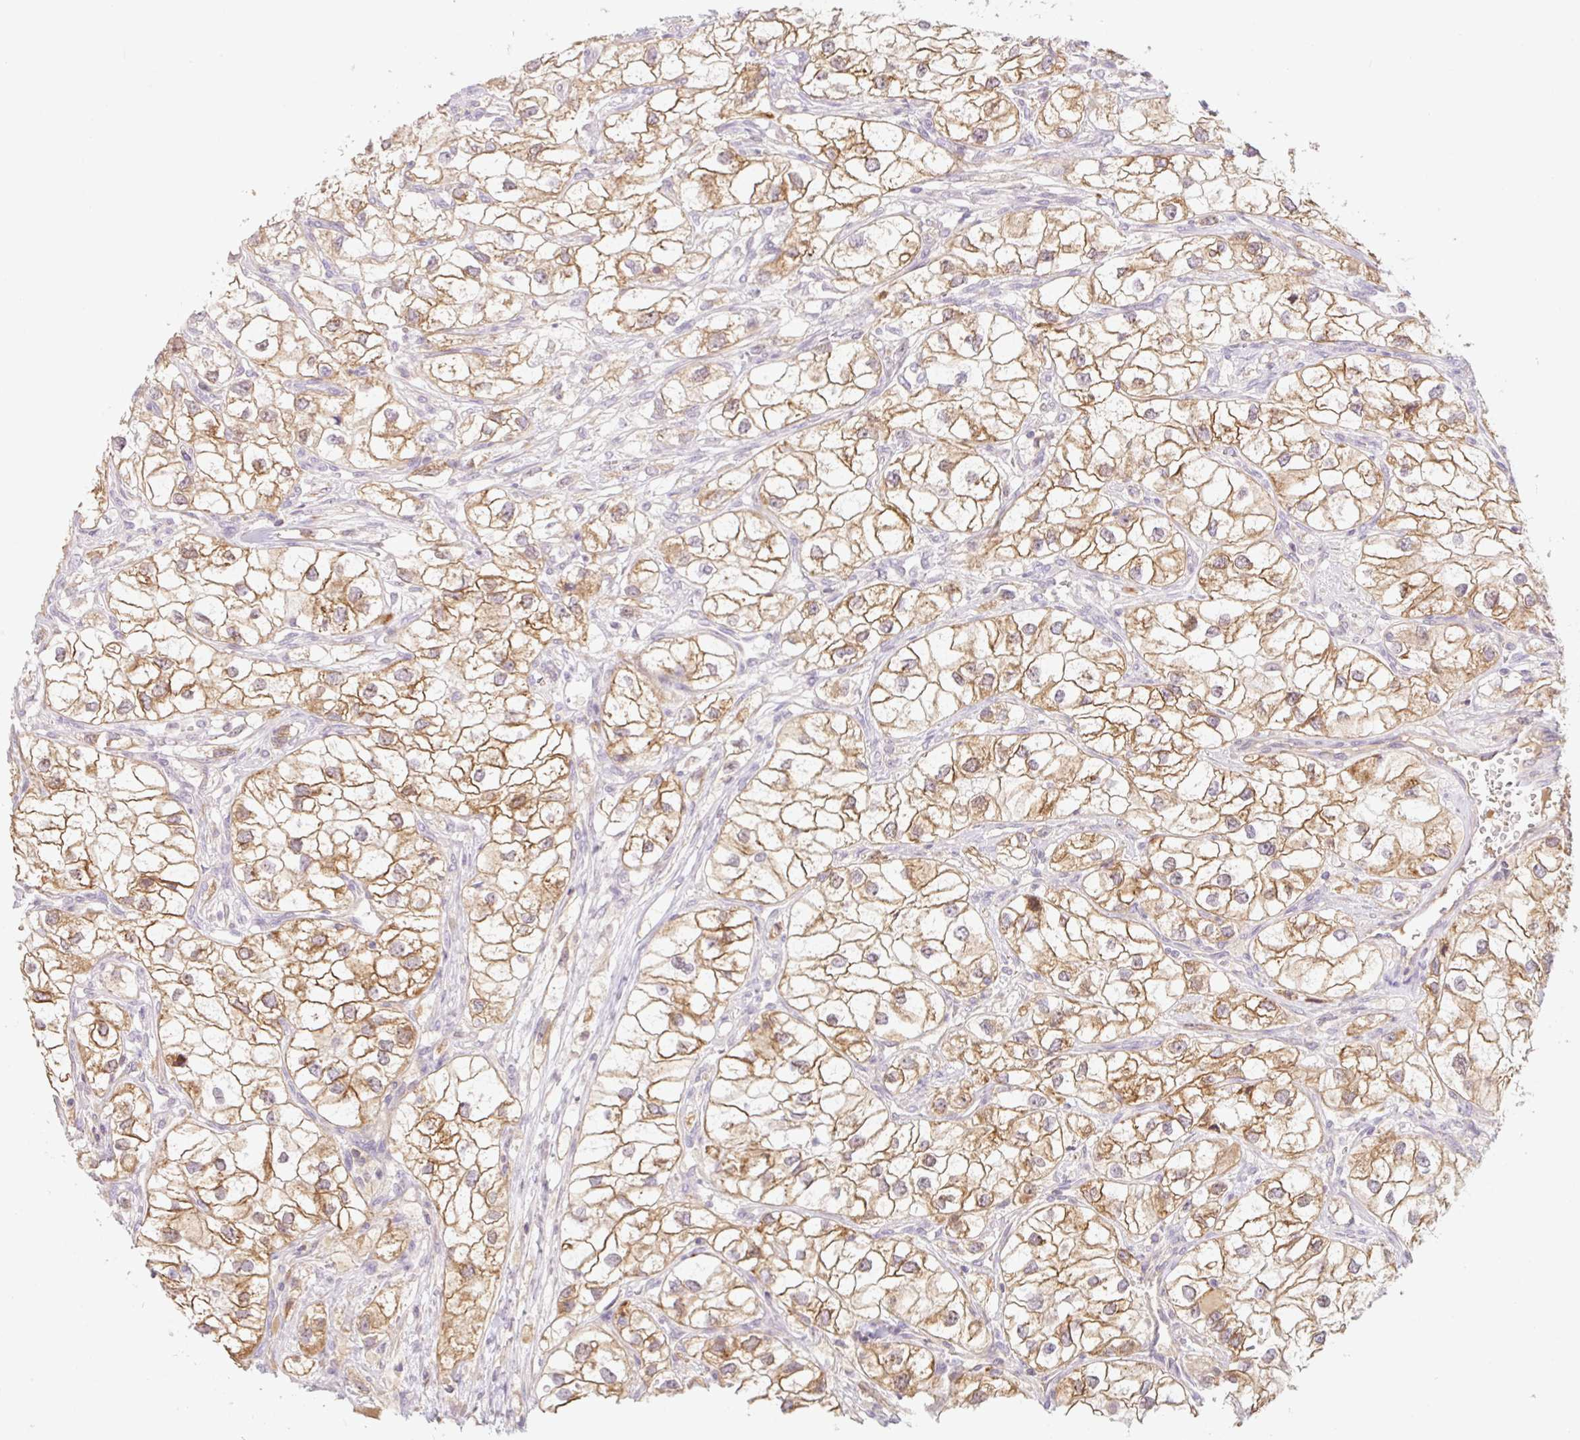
{"staining": {"intensity": "moderate", "quantity": ">75%", "location": "cytoplasmic/membranous"}, "tissue": "renal cancer", "cell_type": "Tumor cells", "image_type": "cancer", "snomed": [{"axis": "morphology", "description": "Adenocarcinoma, NOS"}, {"axis": "topography", "description": "Kidney"}], "caption": "DAB immunohistochemical staining of renal cancer exhibits moderate cytoplasmic/membranous protein expression in approximately >75% of tumor cells.", "gene": "MIA2", "patient": {"sex": "male", "age": 59}}